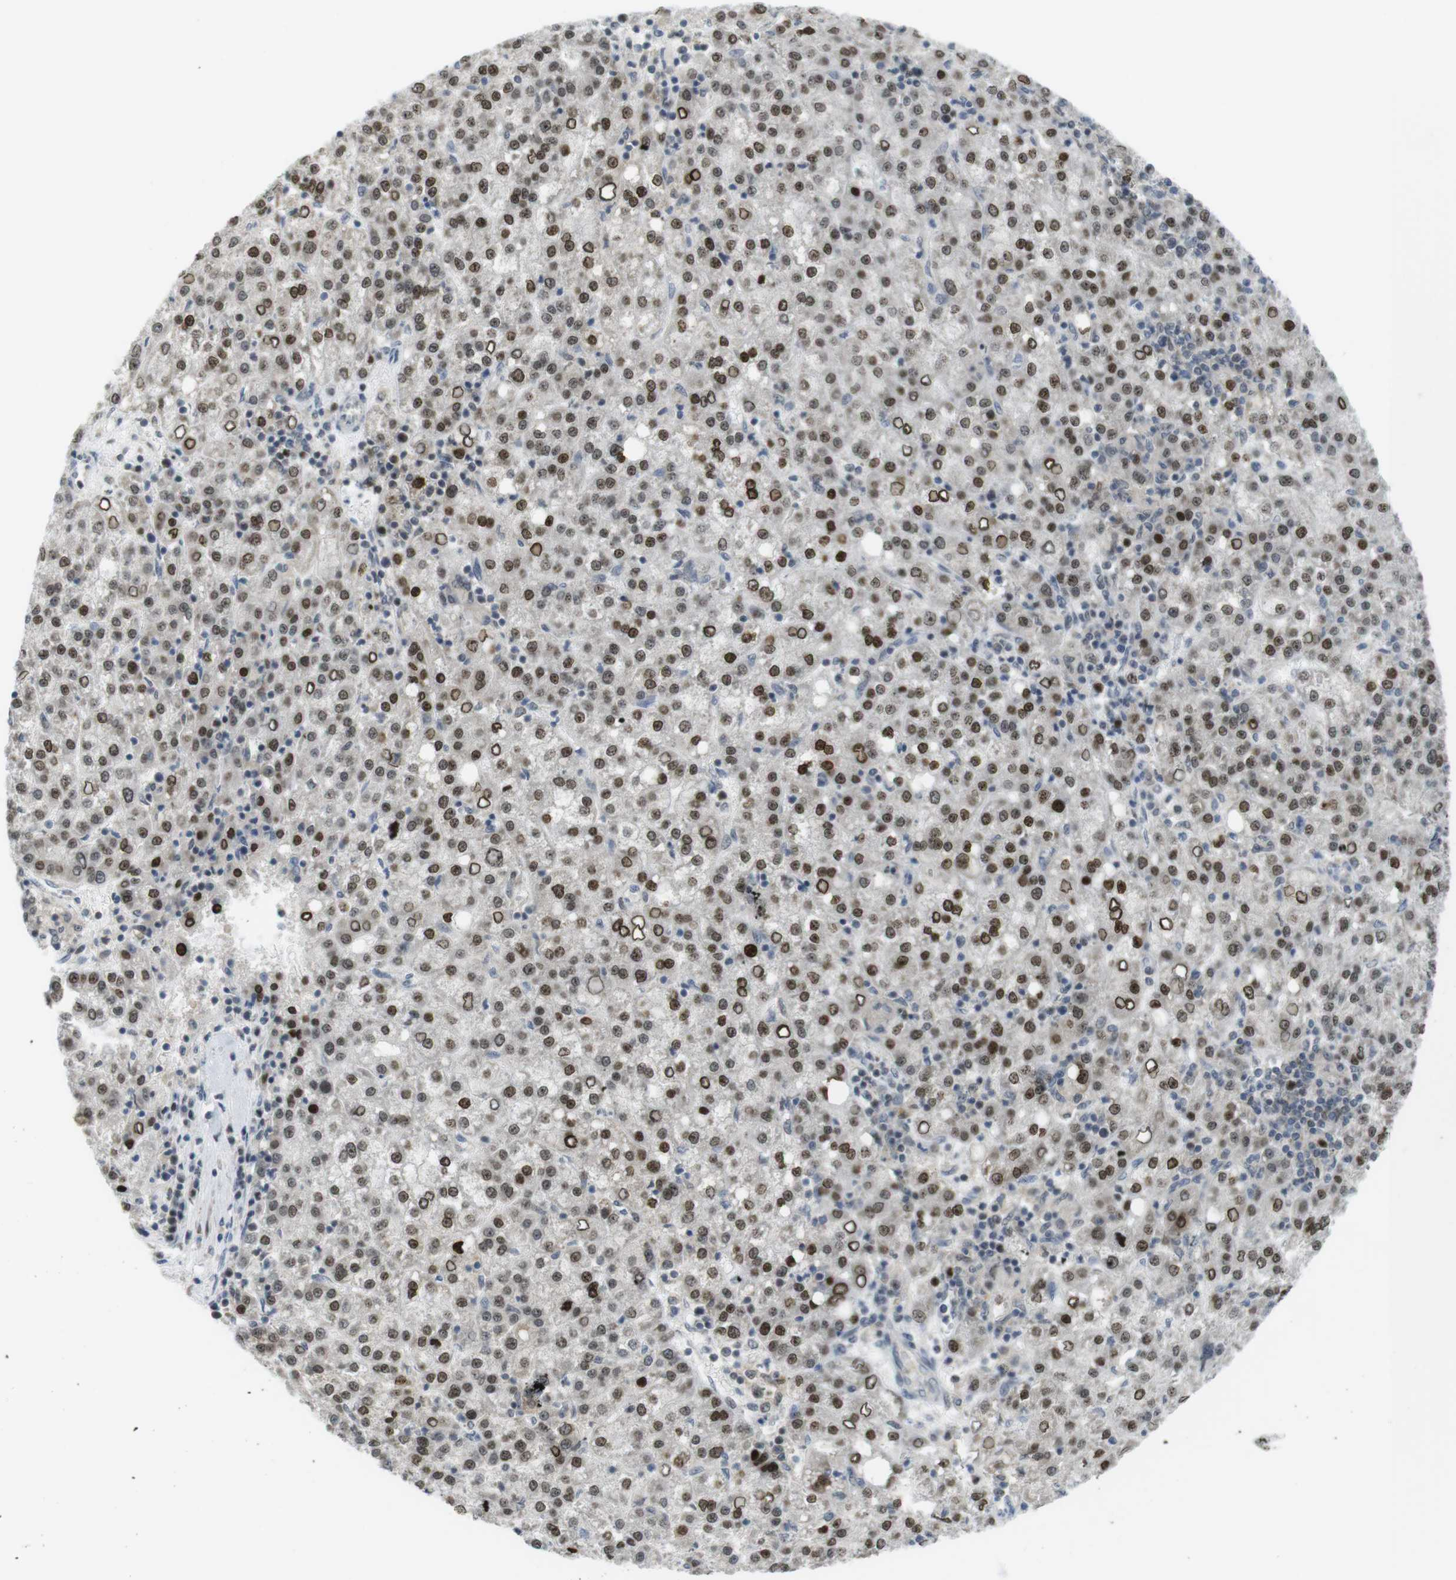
{"staining": {"intensity": "strong", "quantity": "25%-75%", "location": "nuclear"}, "tissue": "liver cancer", "cell_type": "Tumor cells", "image_type": "cancer", "snomed": [{"axis": "morphology", "description": "Carcinoma, Hepatocellular, NOS"}, {"axis": "topography", "description": "Liver"}], "caption": "Protein analysis of liver cancer (hepatocellular carcinoma) tissue reveals strong nuclear positivity in about 25%-75% of tumor cells.", "gene": "RCC1", "patient": {"sex": "female", "age": 58}}